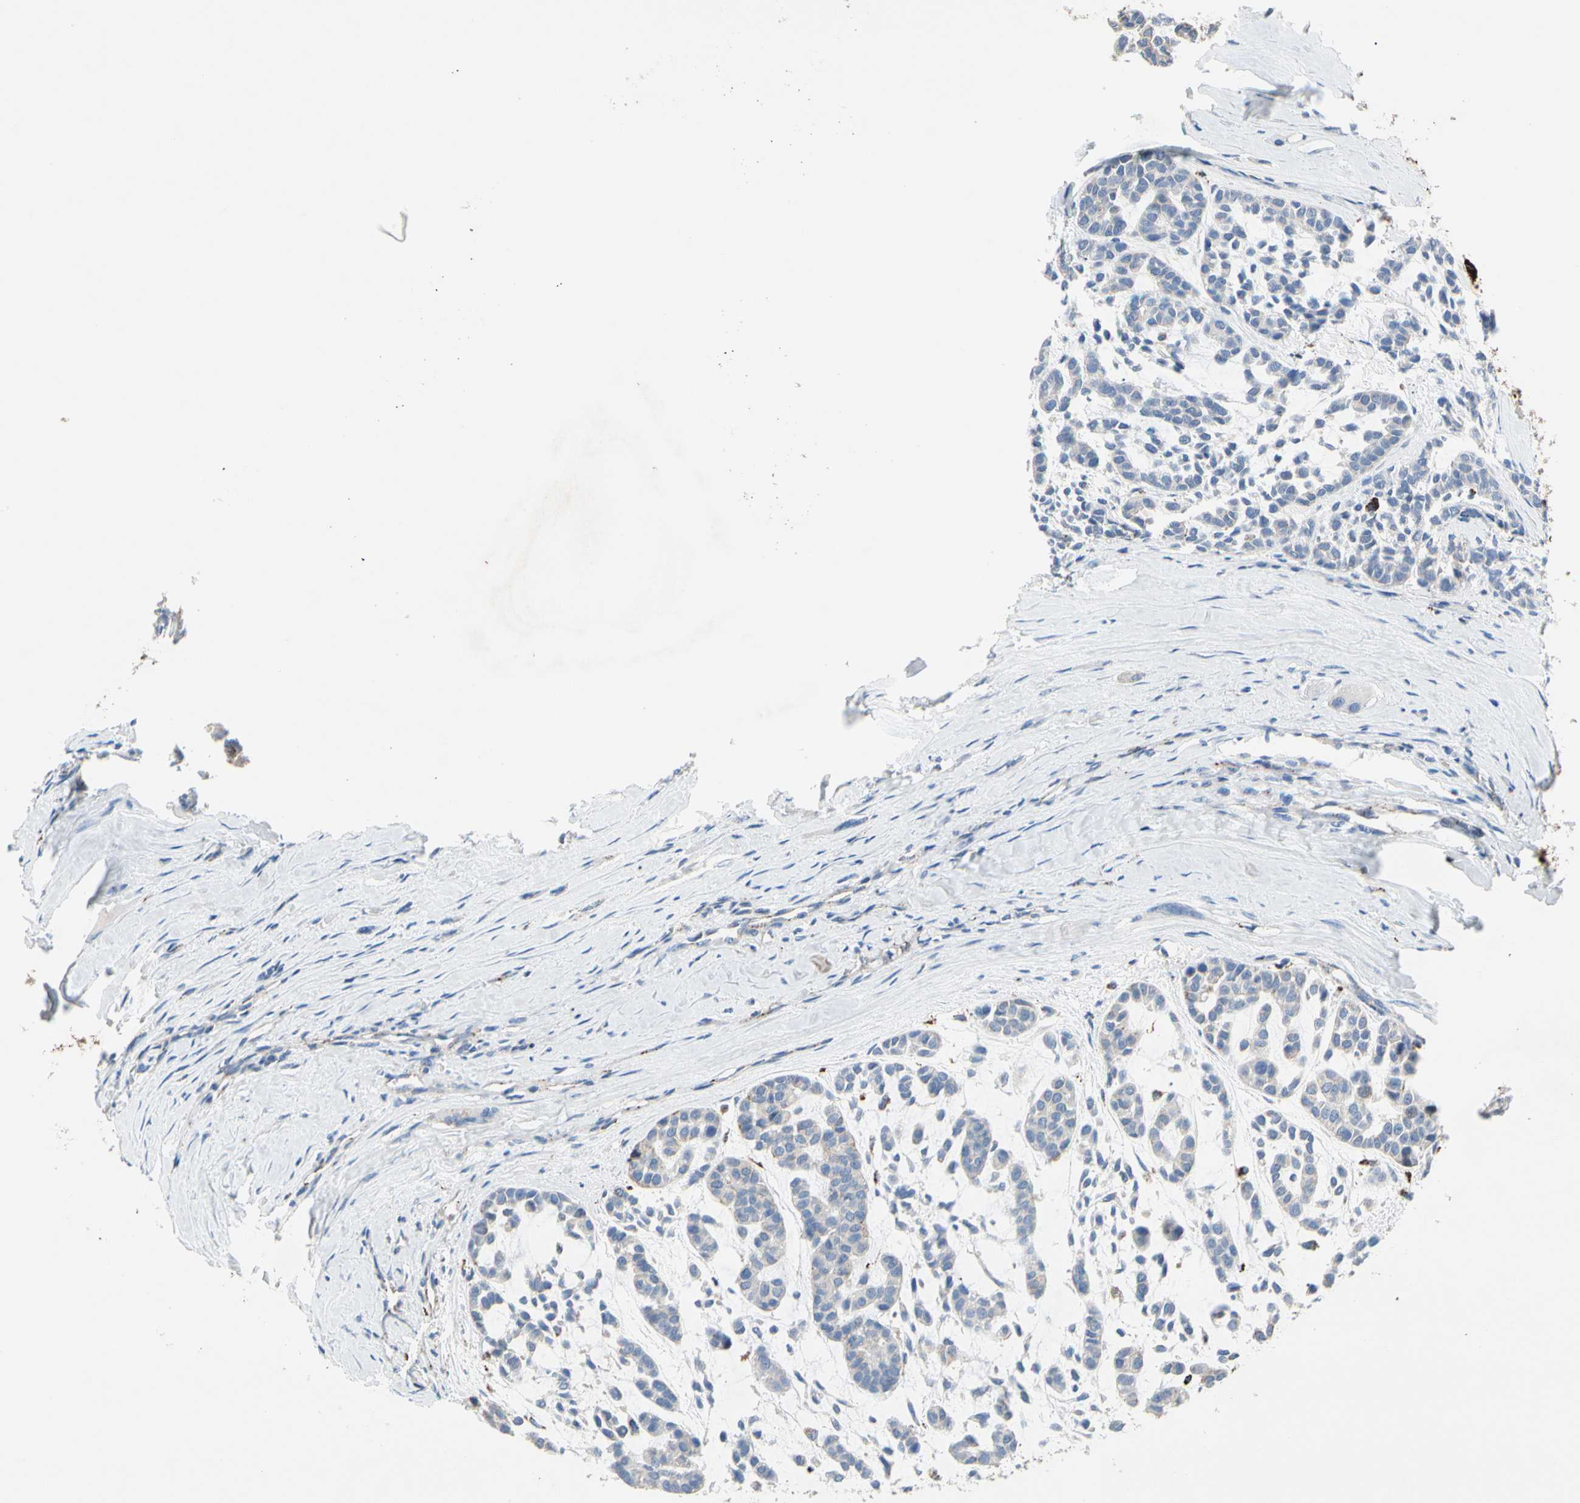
{"staining": {"intensity": "negative", "quantity": "none", "location": "none"}, "tissue": "head and neck cancer", "cell_type": "Tumor cells", "image_type": "cancer", "snomed": [{"axis": "morphology", "description": "Adenocarcinoma, NOS"}, {"axis": "morphology", "description": "Adenoma, NOS"}, {"axis": "topography", "description": "Head-Neck"}], "caption": "Adenoma (head and neck) was stained to show a protein in brown. There is no significant staining in tumor cells.", "gene": "RETSAT", "patient": {"sex": "female", "age": 55}}